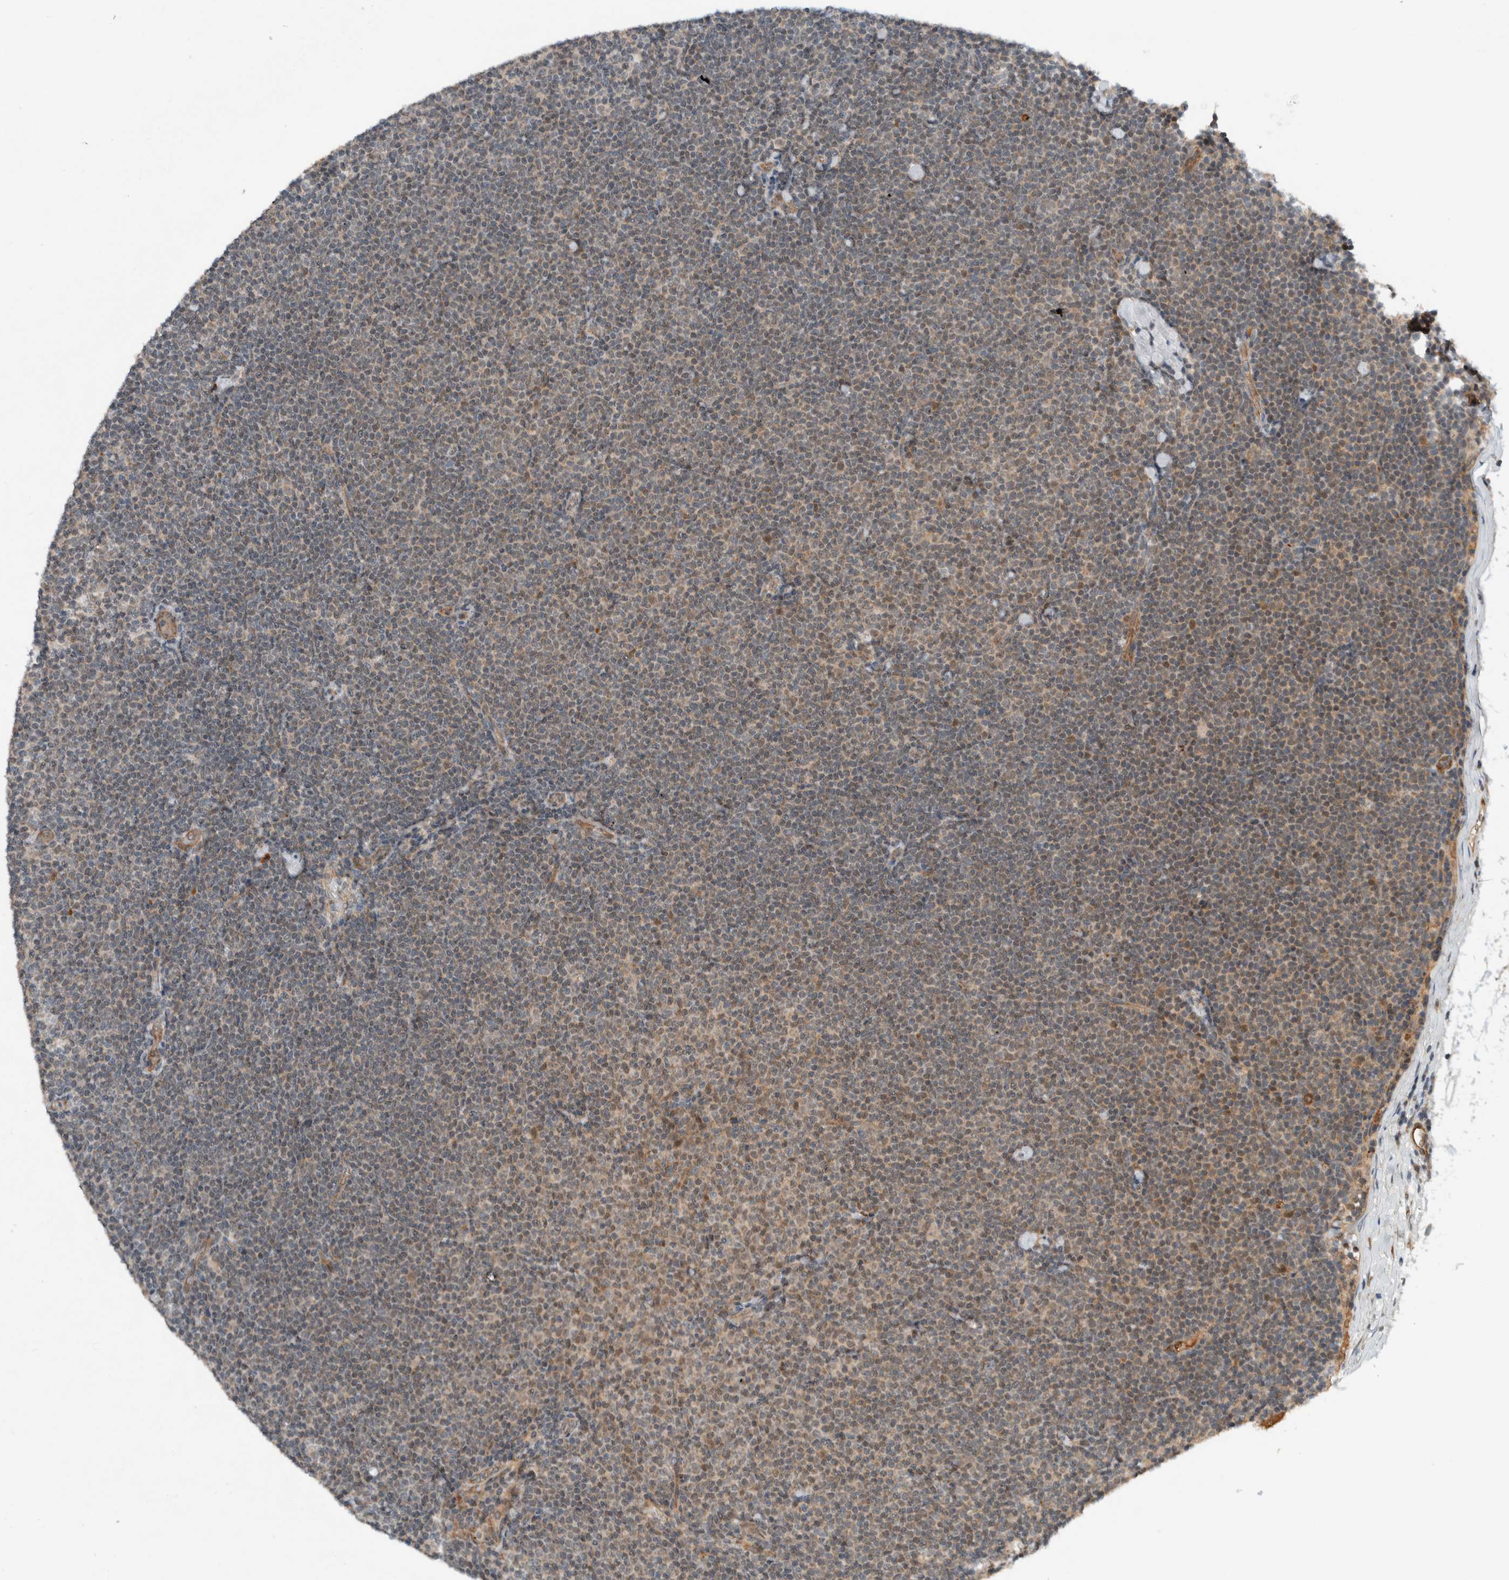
{"staining": {"intensity": "weak", "quantity": "25%-75%", "location": "cytoplasmic/membranous"}, "tissue": "lymphoma", "cell_type": "Tumor cells", "image_type": "cancer", "snomed": [{"axis": "morphology", "description": "Malignant lymphoma, non-Hodgkin's type, Low grade"}, {"axis": "topography", "description": "Lymph node"}], "caption": "A histopathology image of malignant lymphoma, non-Hodgkin's type (low-grade) stained for a protein displays weak cytoplasmic/membranous brown staining in tumor cells.", "gene": "ARMC7", "patient": {"sex": "female", "age": 53}}